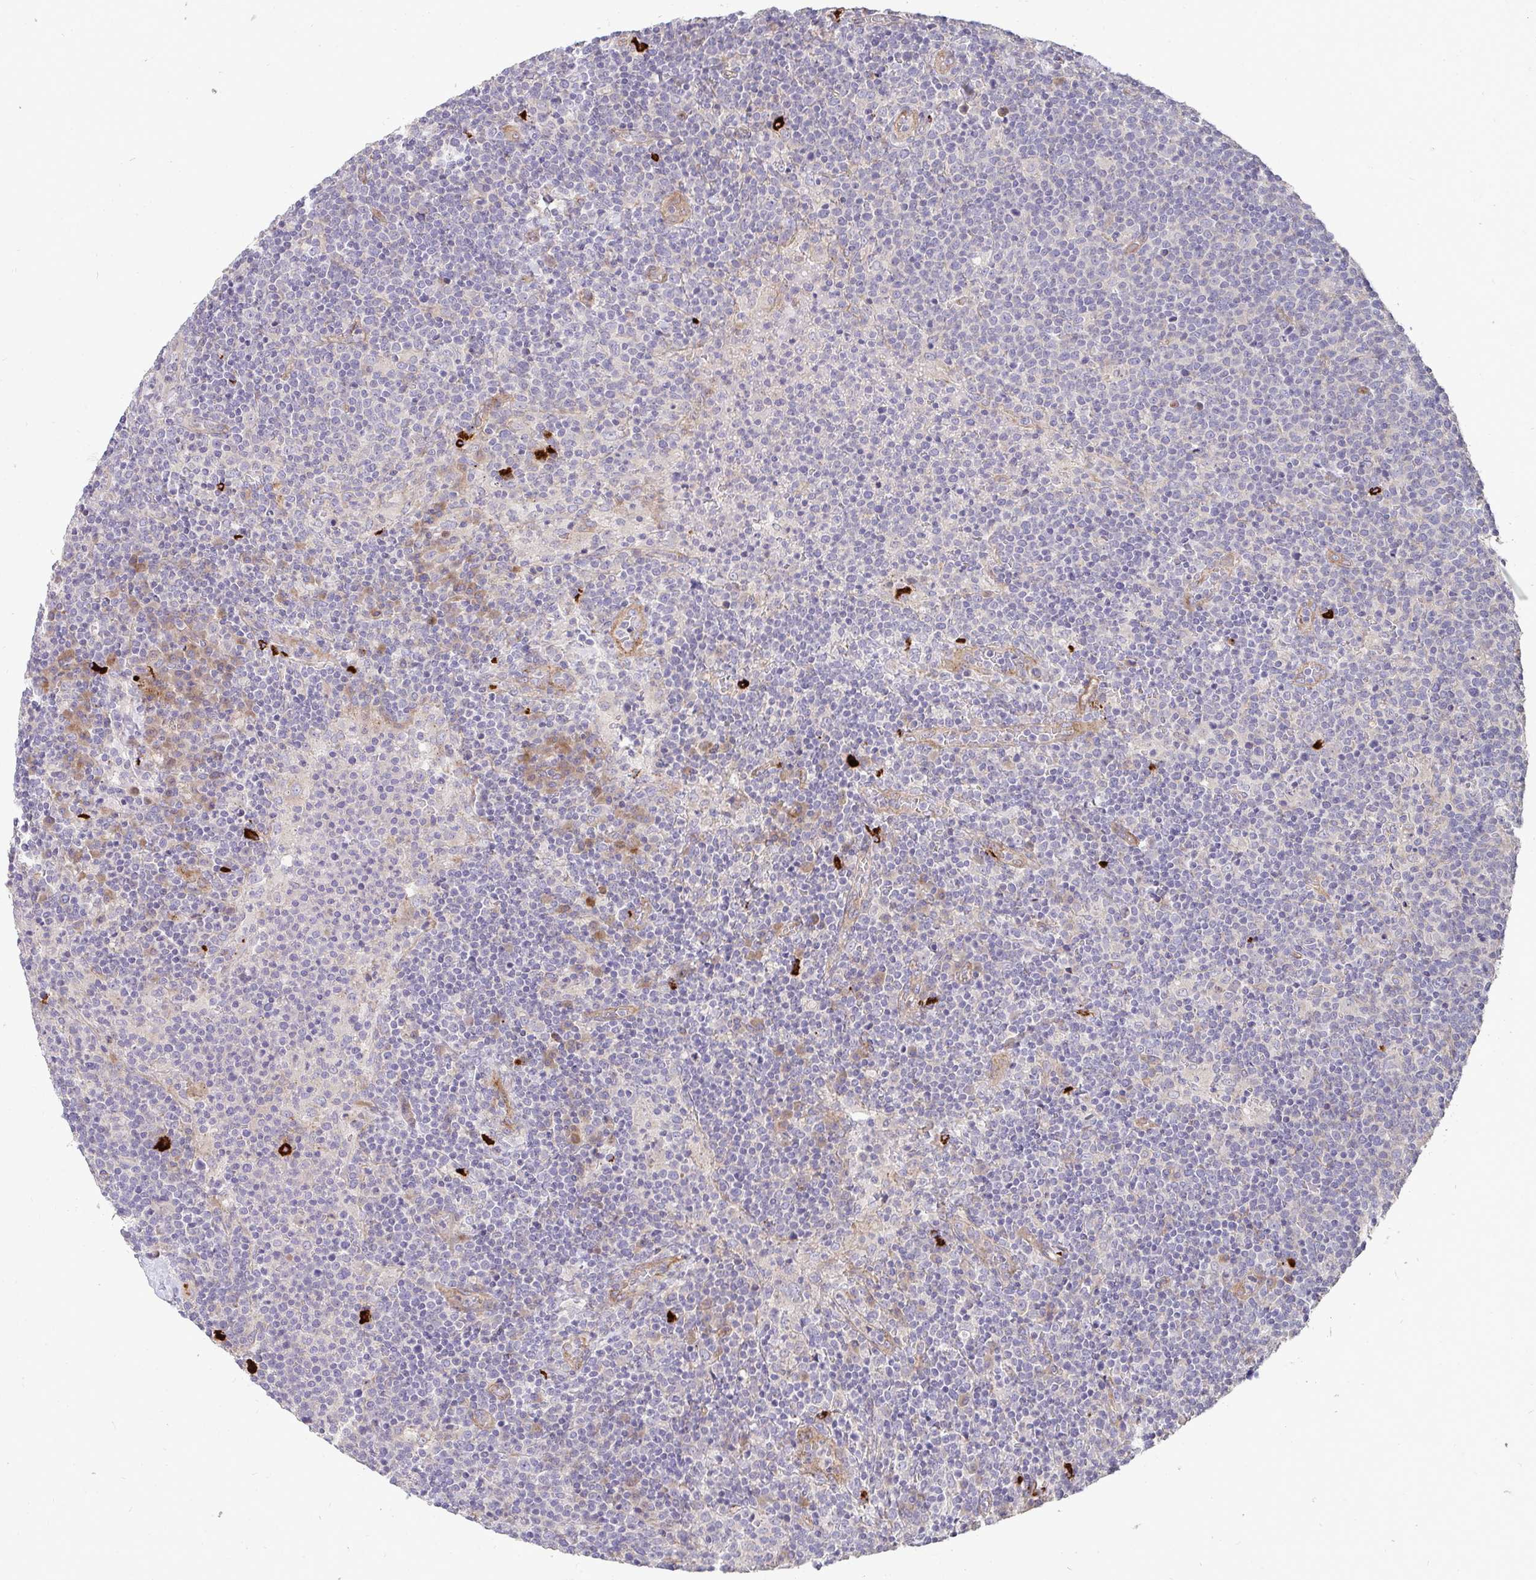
{"staining": {"intensity": "negative", "quantity": "none", "location": "none"}, "tissue": "lymphoma", "cell_type": "Tumor cells", "image_type": "cancer", "snomed": [{"axis": "morphology", "description": "Malignant lymphoma, non-Hodgkin's type, High grade"}, {"axis": "topography", "description": "Lymph node"}], "caption": "This photomicrograph is of lymphoma stained with IHC to label a protein in brown with the nuclei are counter-stained blue. There is no positivity in tumor cells. (DAB immunohistochemistry with hematoxylin counter stain).", "gene": "SH2D1B", "patient": {"sex": "male", "age": 61}}